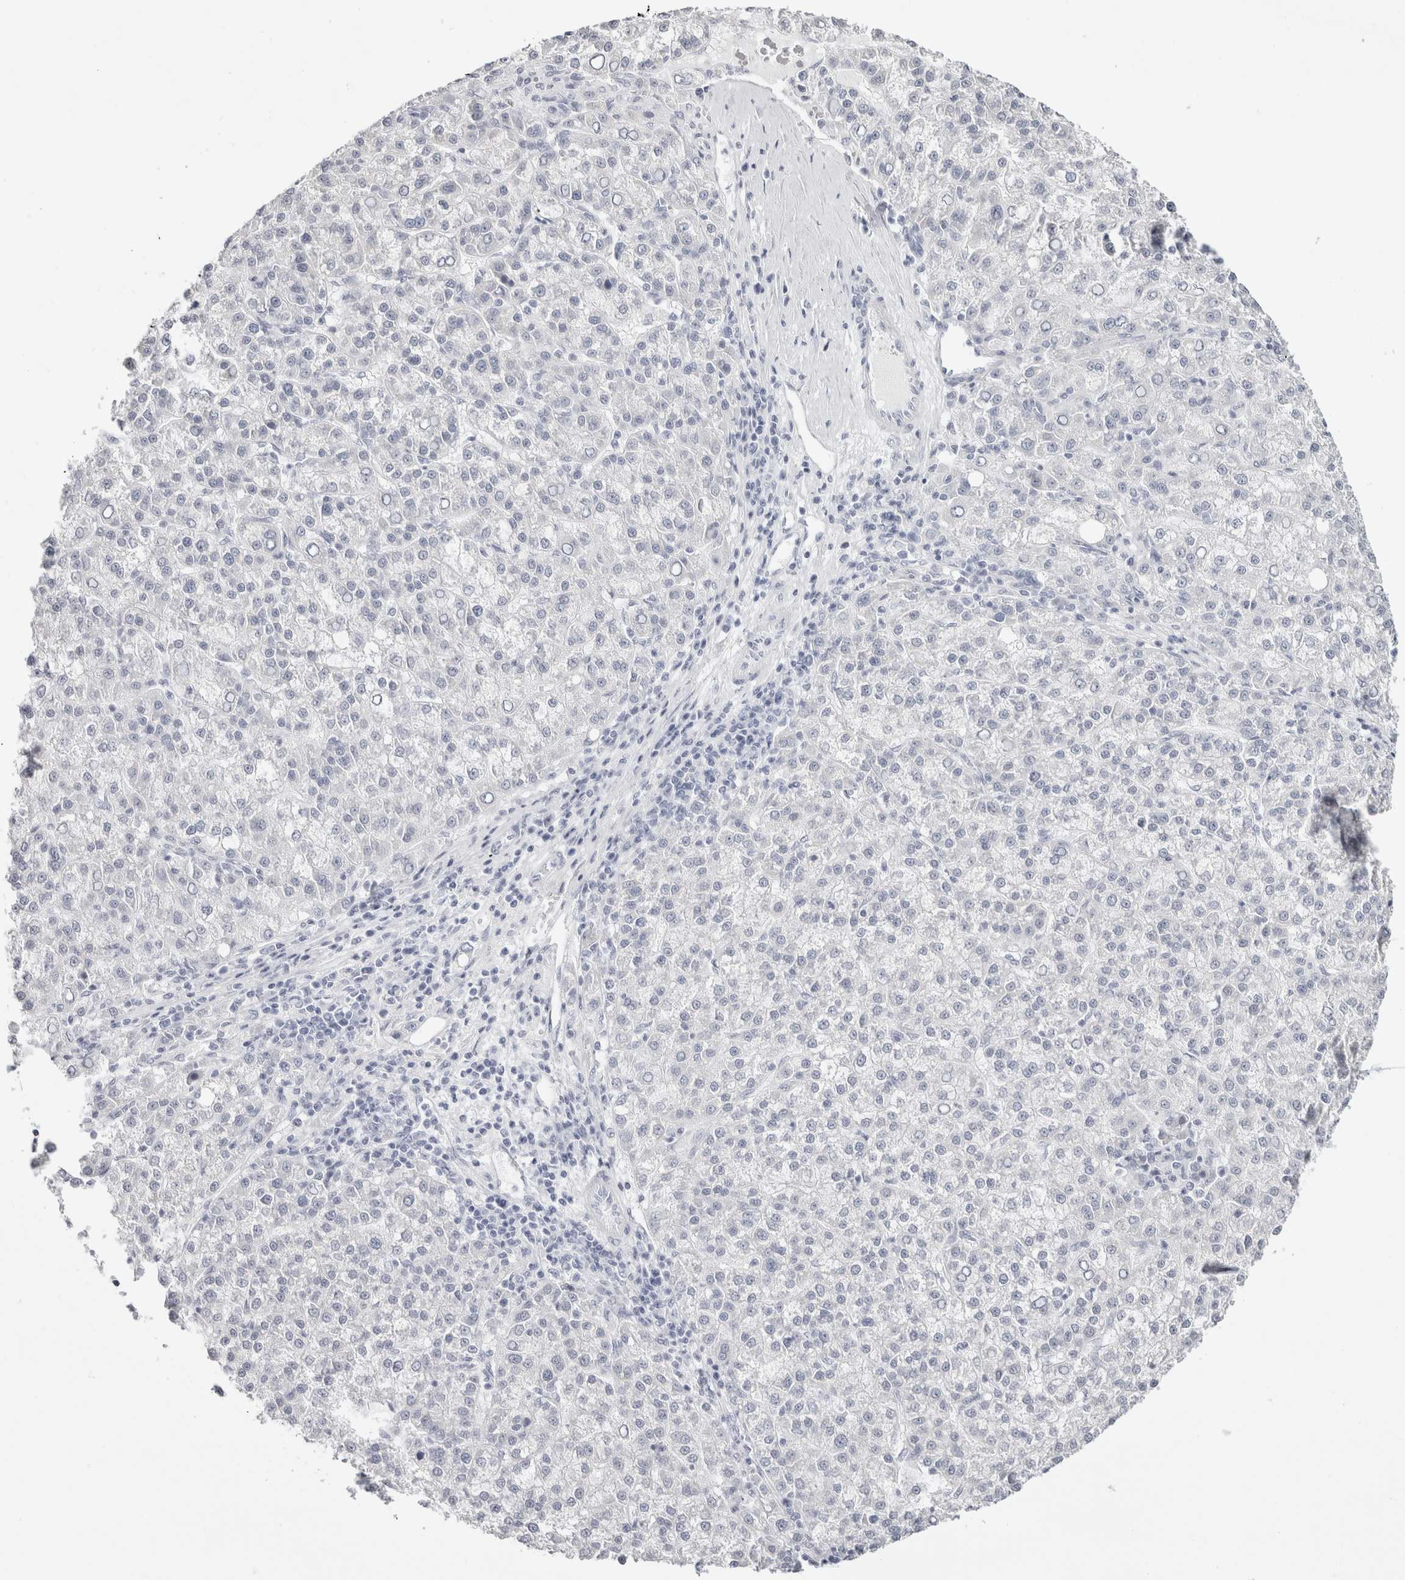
{"staining": {"intensity": "negative", "quantity": "none", "location": "none"}, "tissue": "liver cancer", "cell_type": "Tumor cells", "image_type": "cancer", "snomed": [{"axis": "morphology", "description": "Carcinoma, Hepatocellular, NOS"}, {"axis": "topography", "description": "Liver"}], "caption": "A photomicrograph of hepatocellular carcinoma (liver) stained for a protein shows no brown staining in tumor cells.", "gene": "GARIN1A", "patient": {"sex": "female", "age": 58}}